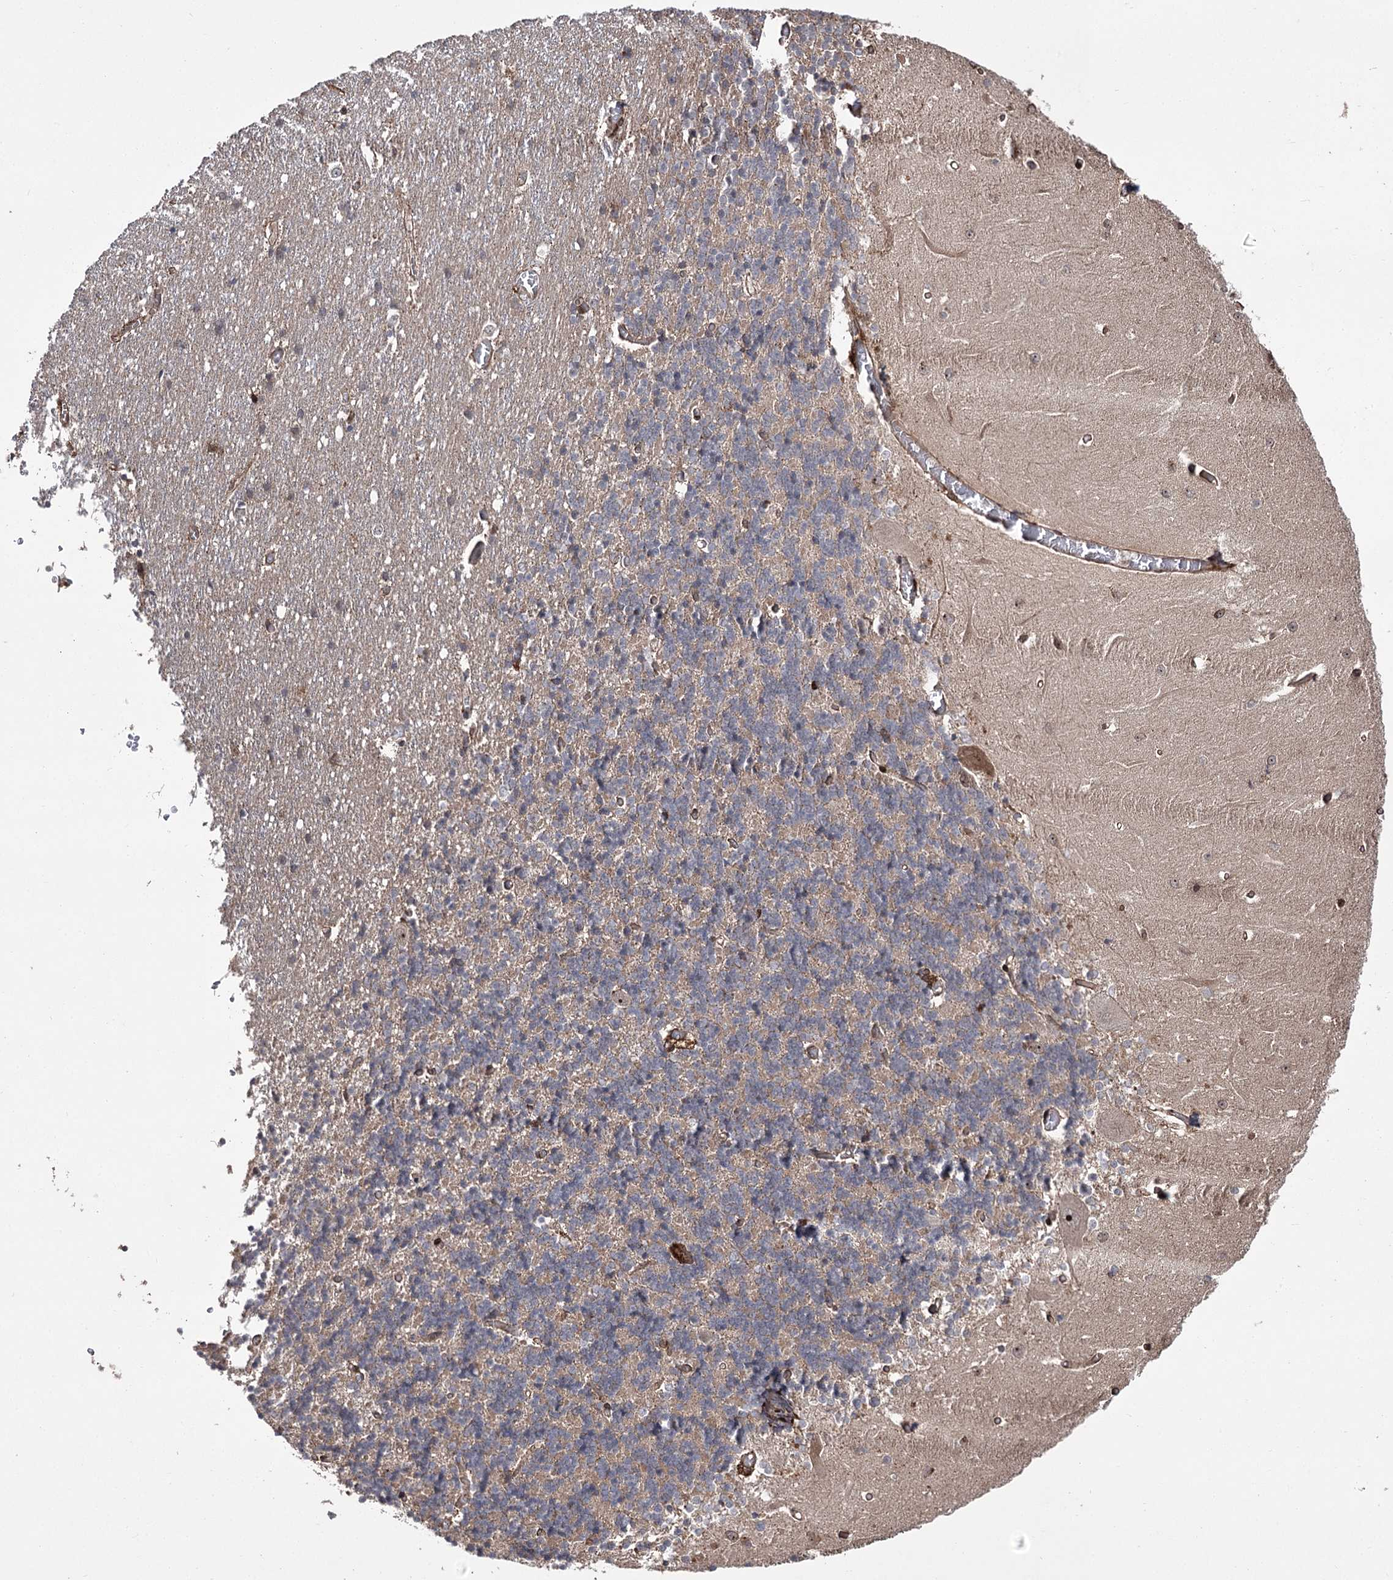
{"staining": {"intensity": "weak", "quantity": "<25%", "location": "cytoplasmic/membranous"}, "tissue": "cerebellum", "cell_type": "Cells in granular layer", "image_type": "normal", "snomed": [{"axis": "morphology", "description": "Normal tissue, NOS"}, {"axis": "topography", "description": "Cerebellum"}], "caption": "Immunohistochemistry (IHC) histopathology image of unremarkable cerebellum stained for a protein (brown), which demonstrates no expression in cells in granular layer.", "gene": "FANCL", "patient": {"sex": "male", "age": 37}}